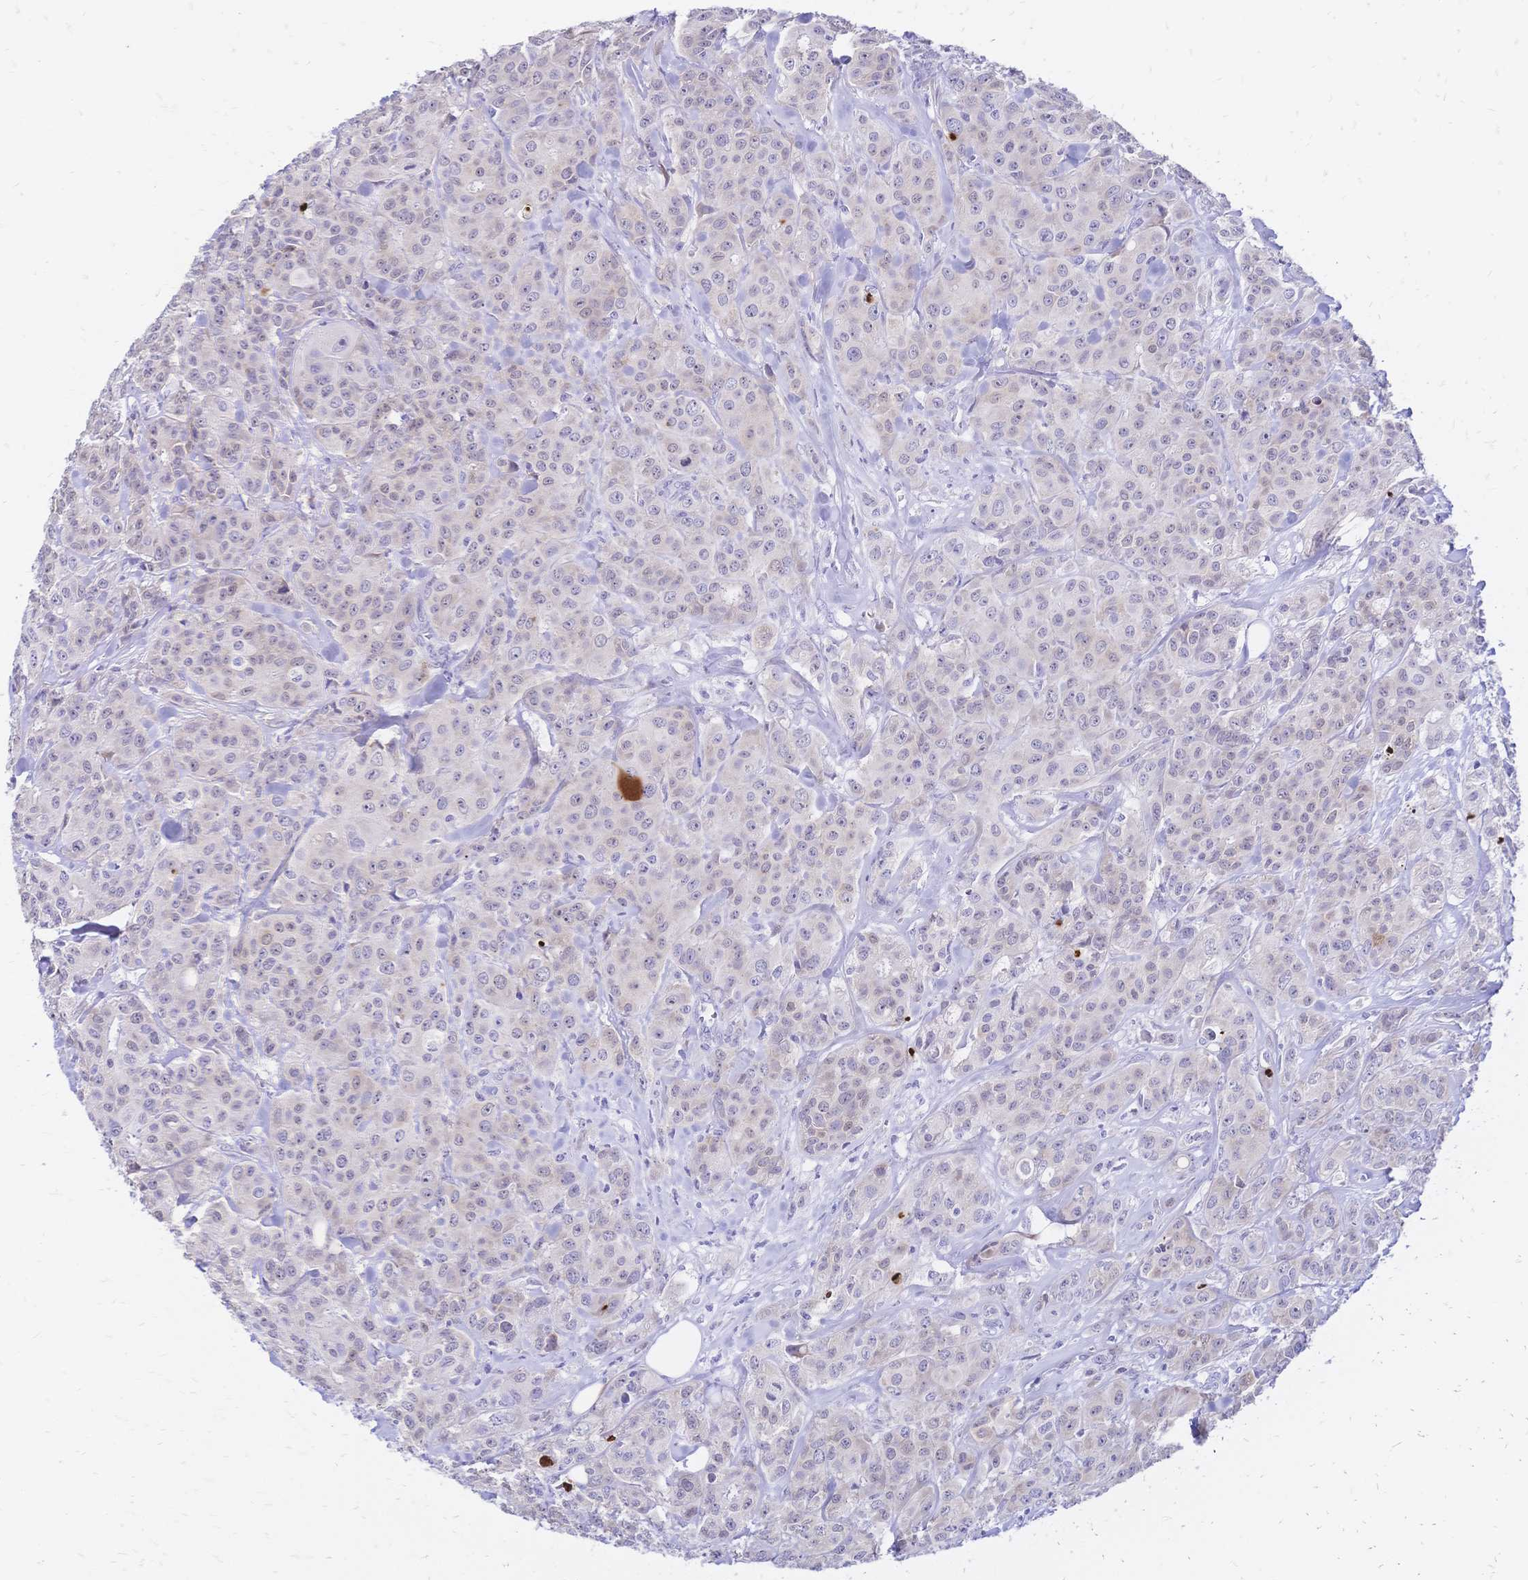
{"staining": {"intensity": "weak", "quantity": "<25%", "location": "cytoplasmic/membranous"}, "tissue": "breast cancer", "cell_type": "Tumor cells", "image_type": "cancer", "snomed": [{"axis": "morphology", "description": "Normal tissue, NOS"}, {"axis": "morphology", "description": "Duct carcinoma"}, {"axis": "topography", "description": "Breast"}], "caption": "Human breast cancer stained for a protein using immunohistochemistry (IHC) reveals no positivity in tumor cells.", "gene": "GRB7", "patient": {"sex": "female", "age": 43}}